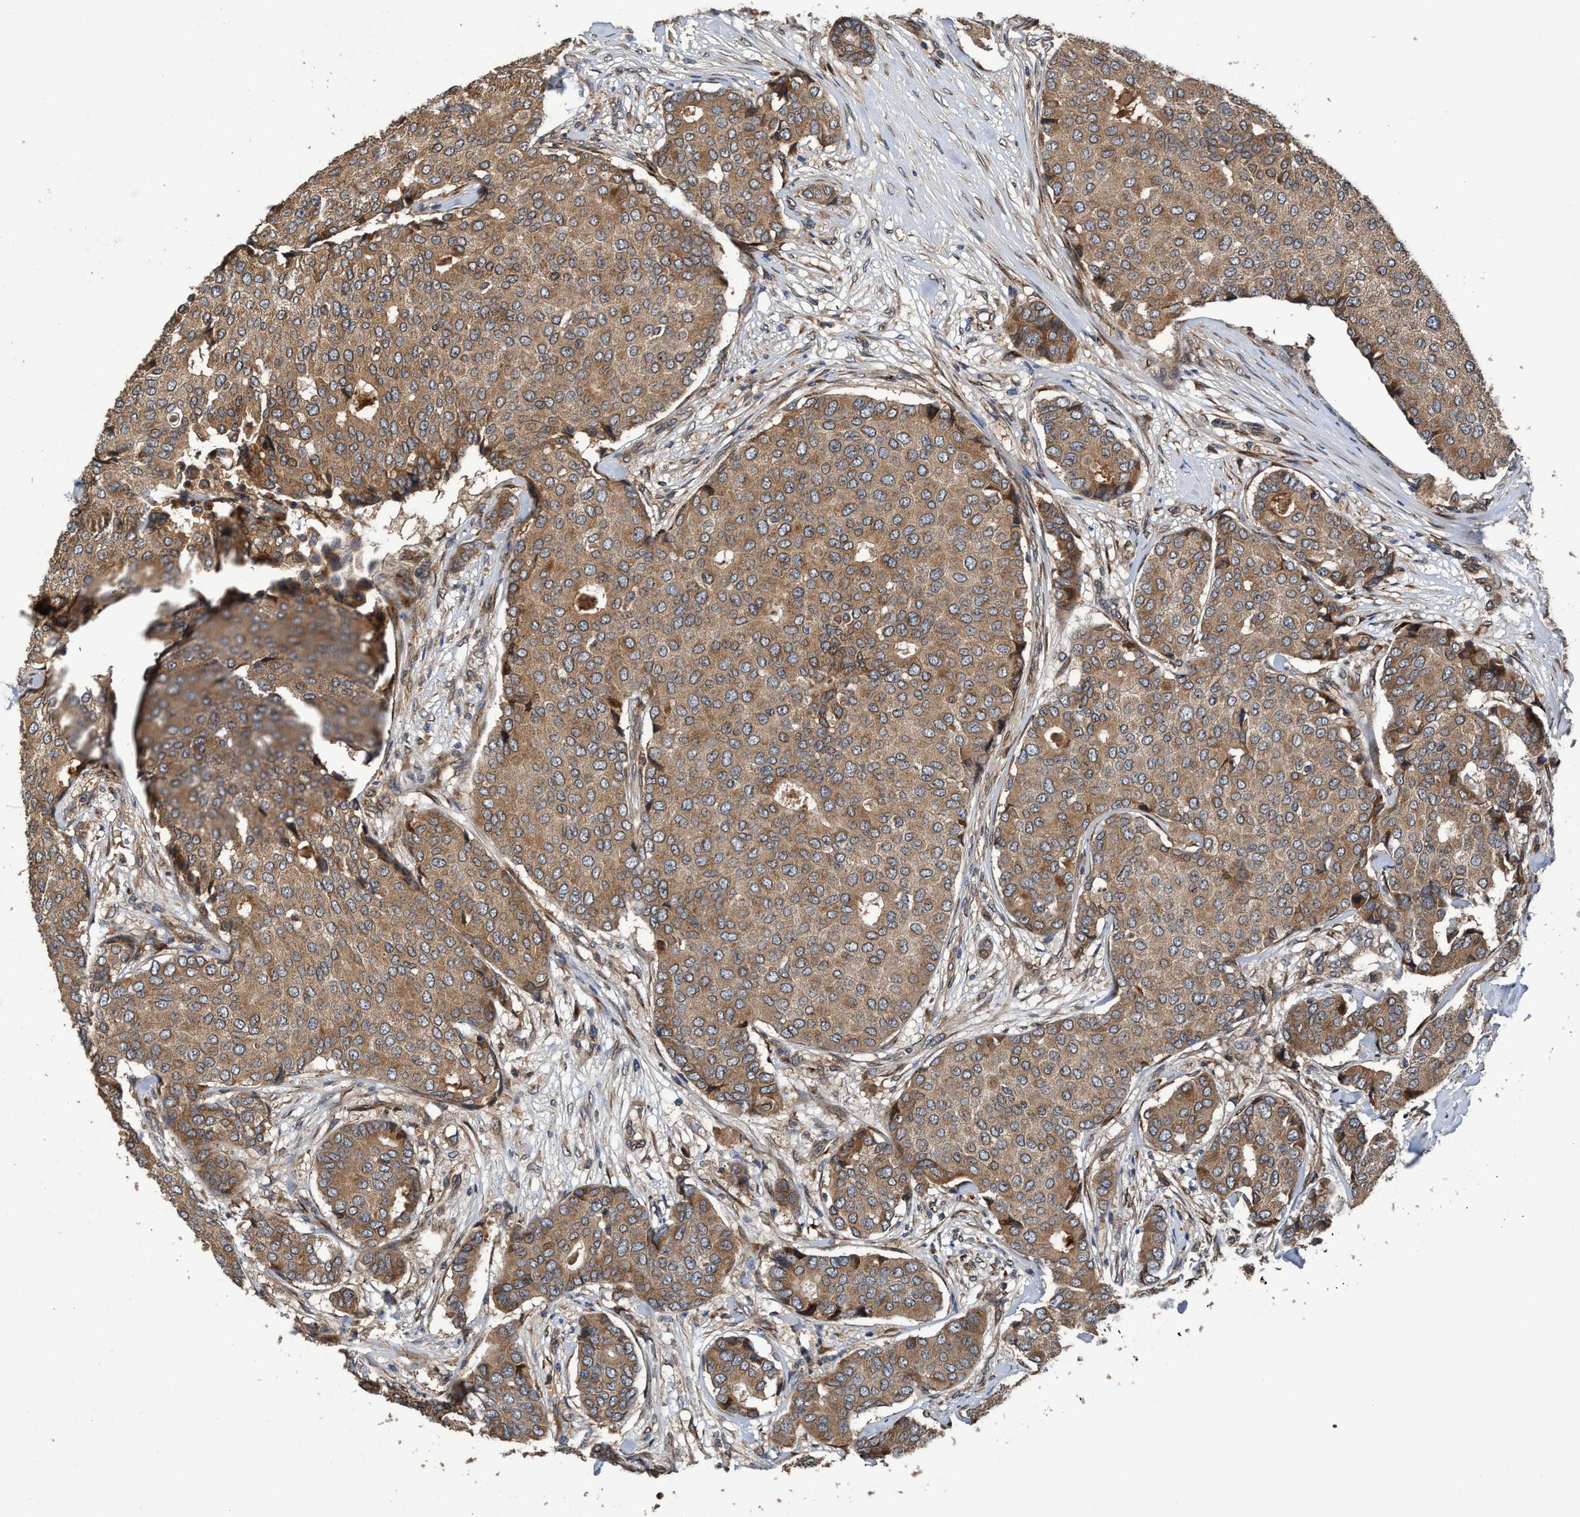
{"staining": {"intensity": "moderate", "quantity": ">75%", "location": "cytoplasmic/membranous"}, "tissue": "breast cancer", "cell_type": "Tumor cells", "image_type": "cancer", "snomed": [{"axis": "morphology", "description": "Duct carcinoma"}, {"axis": "topography", "description": "Breast"}], "caption": "Moderate cytoplasmic/membranous staining for a protein is present in approximately >75% of tumor cells of infiltrating ductal carcinoma (breast) using immunohistochemistry.", "gene": "MACC1", "patient": {"sex": "female", "age": 75}}